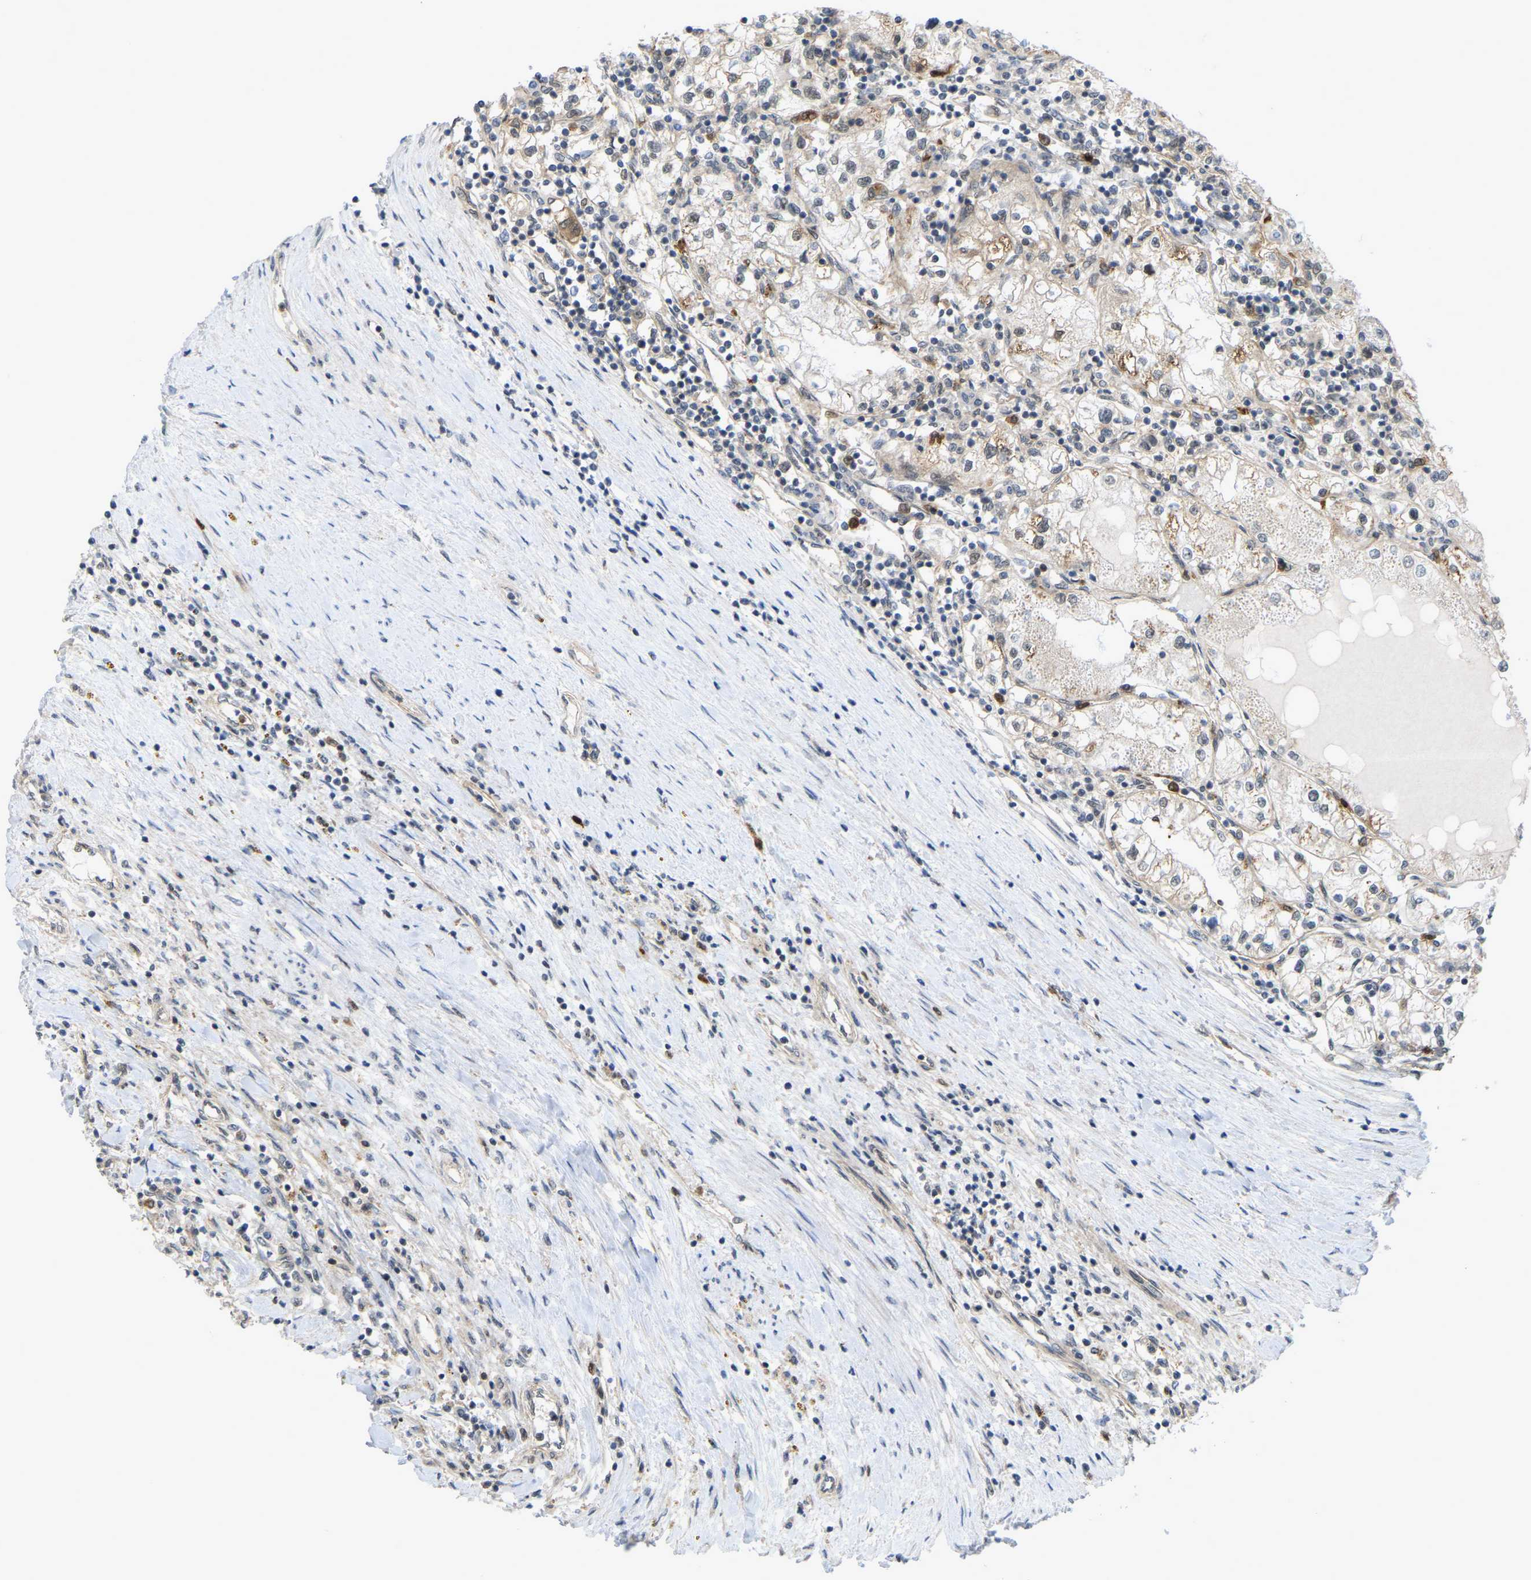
{"staining": {"intensity": "weak", "quantity": ">75%", "location": "cytoplasmic/membranous"}, "tissue": "renal cancer", "cell_type": "Tumor cells", "image_type": "cancer", "snomed": [{"axis": "morphology", "description": "Adenocarcinoma, NOS"}, {"axis": "topography", "description": "Kidney"}], "caption": "Protein staining by immunohistochemistry demonstrates weak cytoplasmic/membranous expression in approximately >75% of tumor cells in adenocarcinoma (renal). The staining is performed using DAB brown chromogen to label protein expression. The nuclei are counter-stained blue using hematoxylin.", "gene": "SERPINB5", "patient": {"sex": "male", "age": 68}}